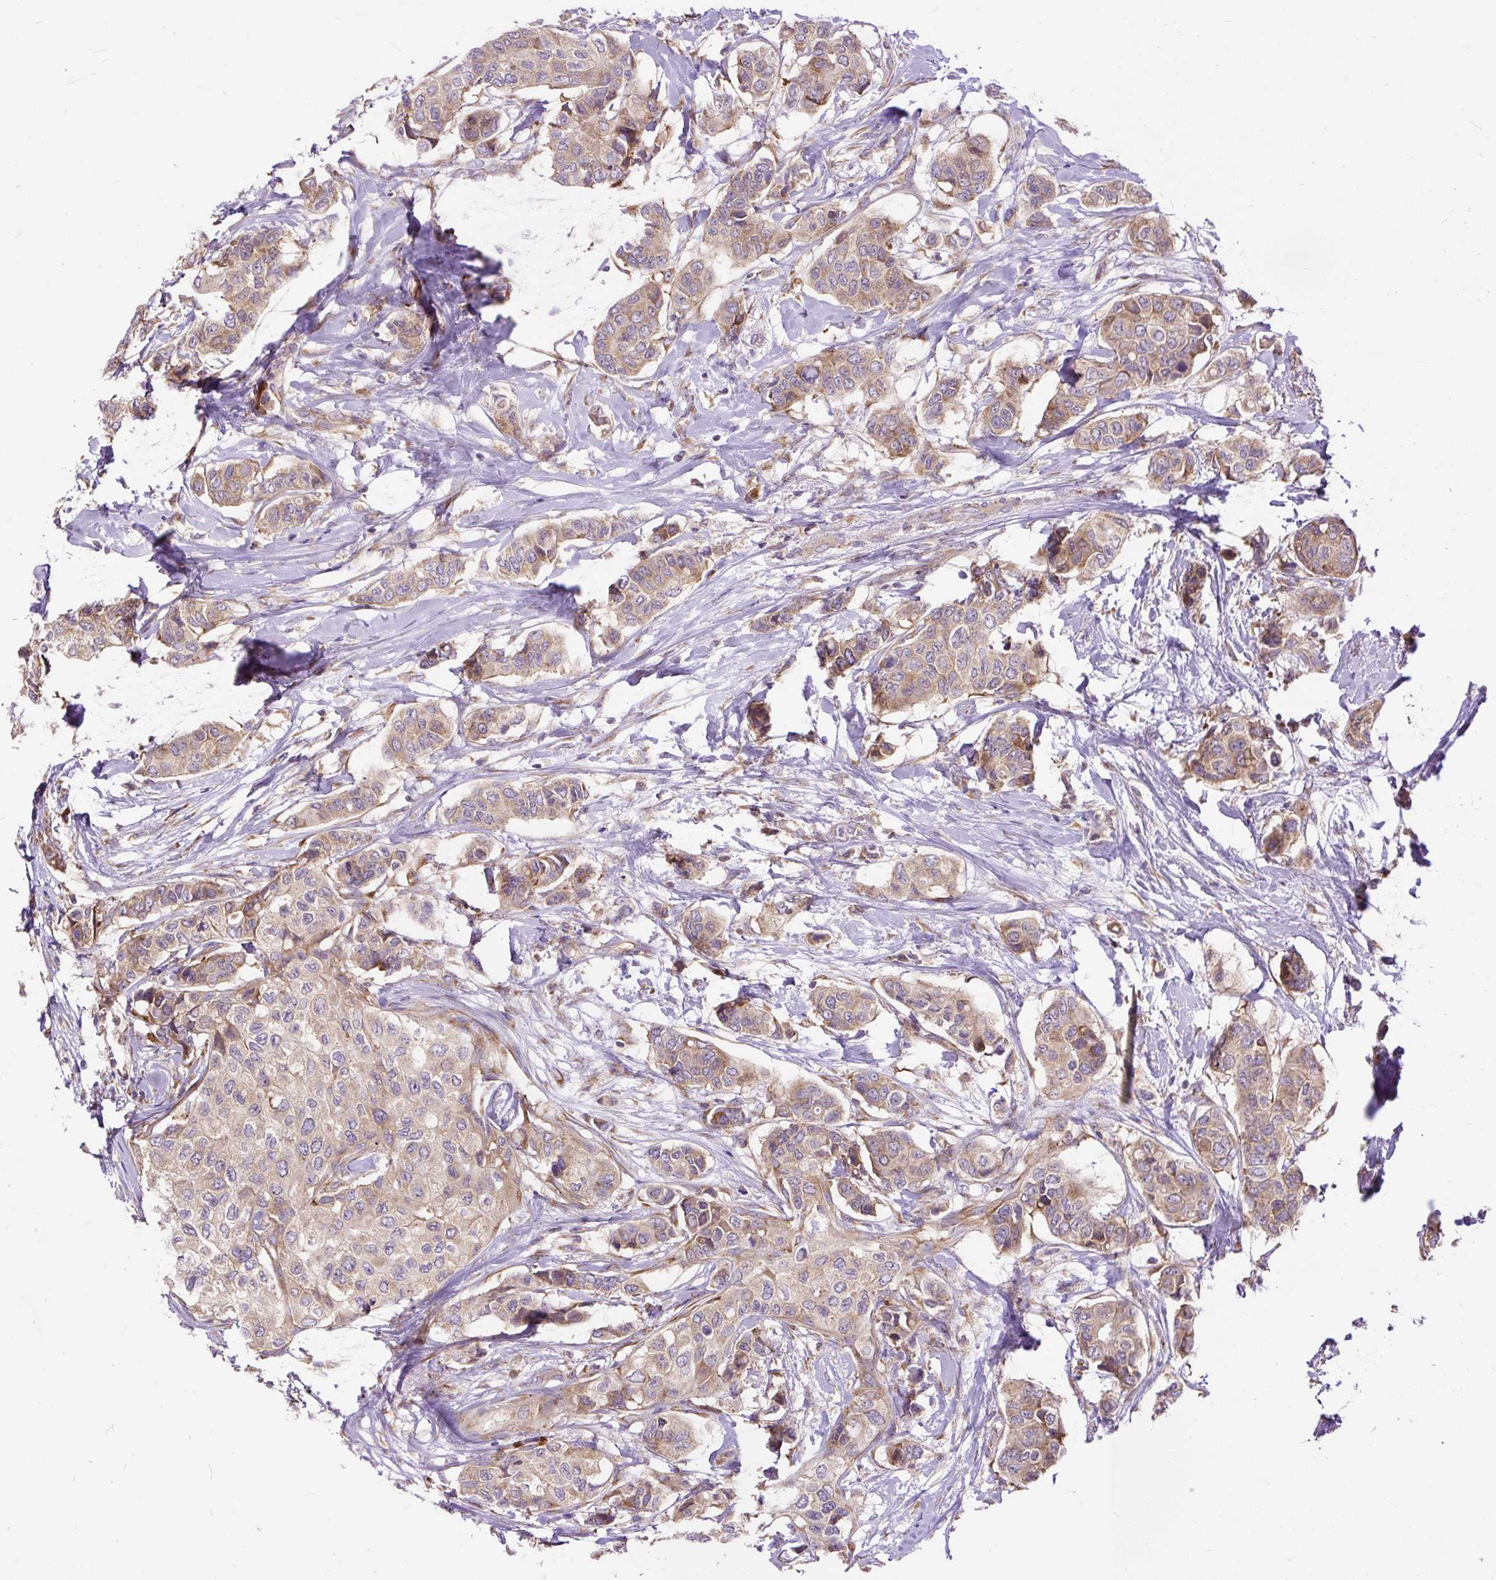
{"staining": {"intensity": "moderate", "quantity": ">75%", "location": "cytoplasmic/membranous"}, "tissue": "breast cancer", "cell_type": "Tumor cells", "image_type": "cancer", "snomed": [{"axis": "morphology", "description": "Lobular carcinoma"}, {"axis": "topography", "description": "Breast"}], "caption": "A histopathology image showing moderate cytoplasmic/membranous positivity in approximately >75% of tumor cells in lobular carcinoma (breast), as visualized by brown immunohistochemical staining.", "gene": "RPS5", "patient": {"sex": "female", "age": 51}}